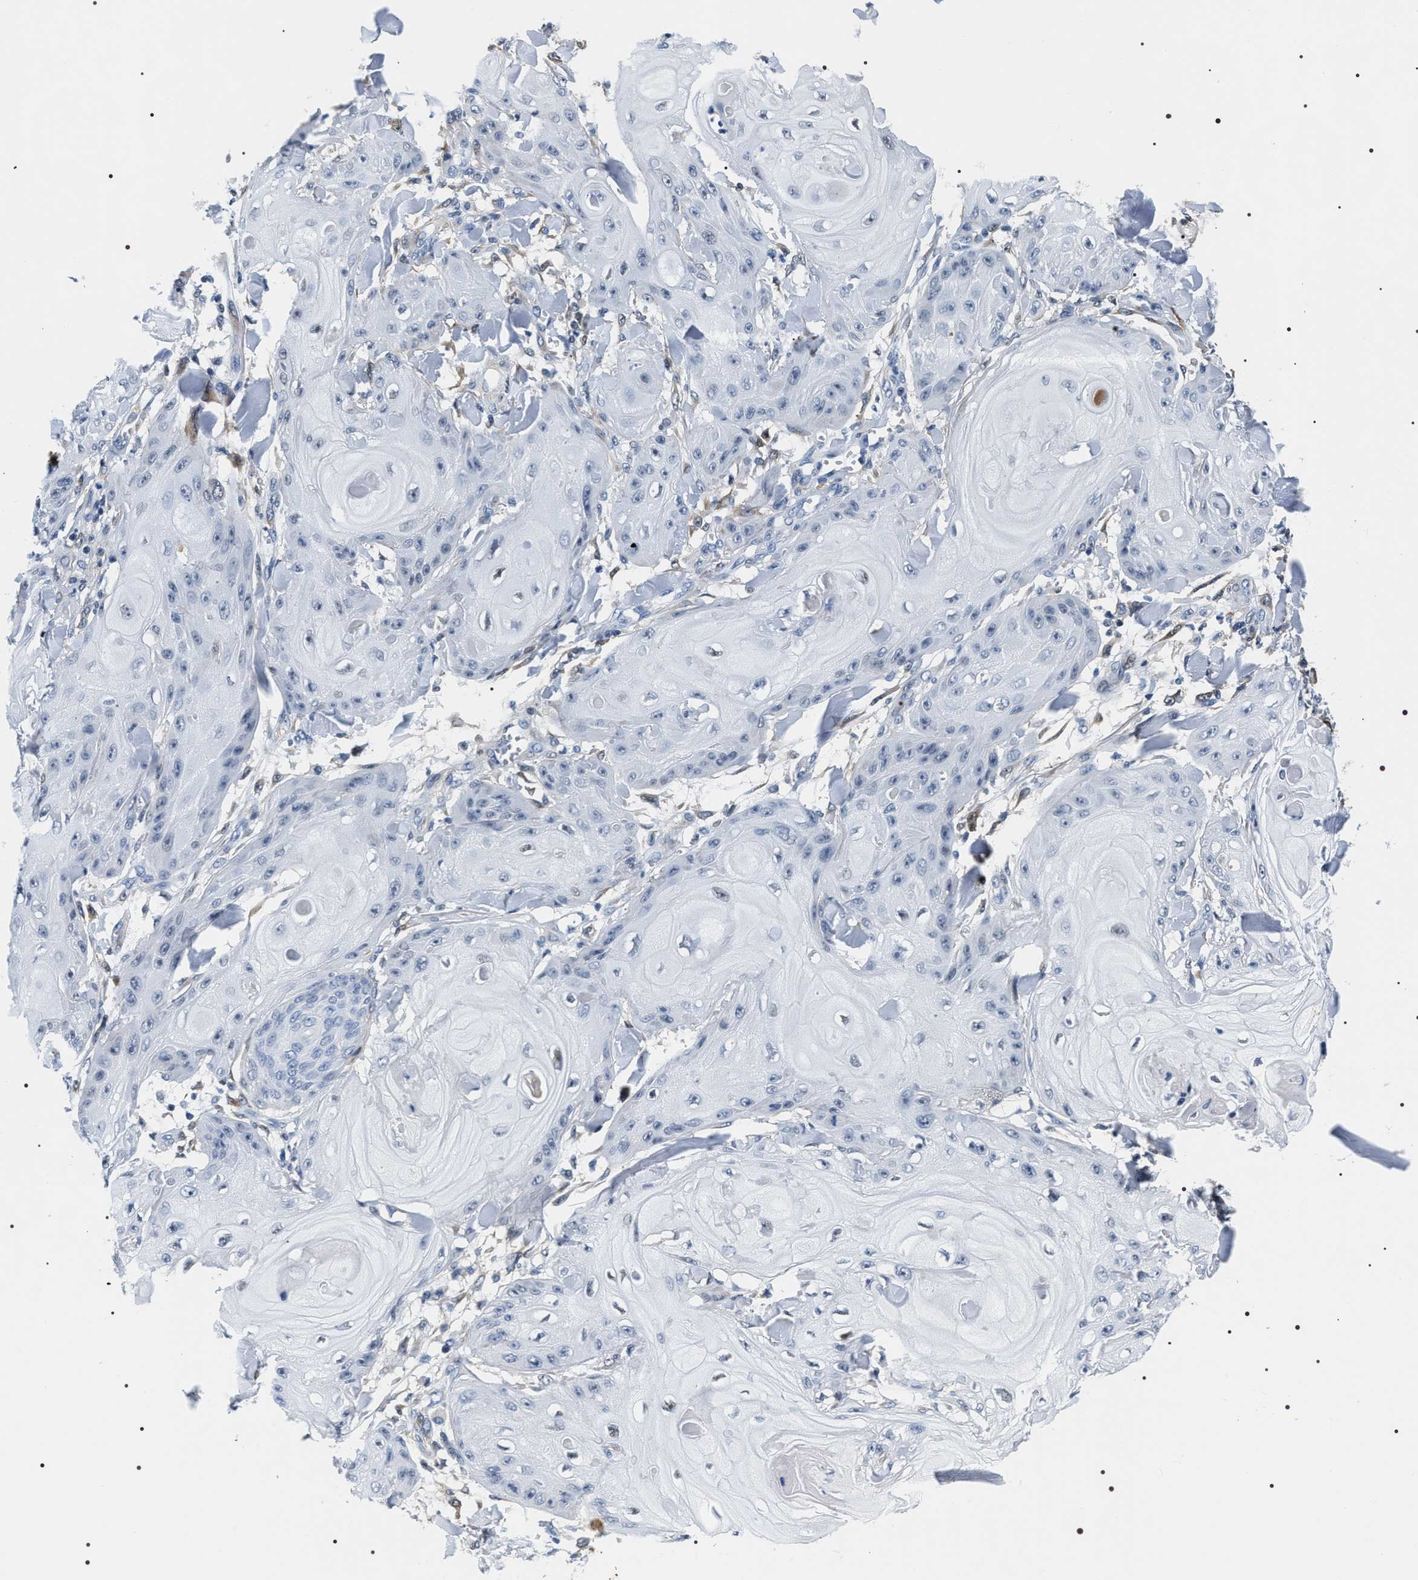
{"staining": {"intensity": "negative", "quantity": "none", "location": "none"}, "tissue": "skin cancer", "cell_type": "Tumor cells", "image_type": "cancer", "snomed": [{"axis": "morphology", "description": "Squamous cell carcinoma, NOS"}, {"axis": "topography", "description": "Skin"}], "caption": "Tumor cells are negative for protein expression in human skin cancer (squamous cell carcinoma).", "gene": "BAG2", "patient": {"sex": "male", "age": 74}}